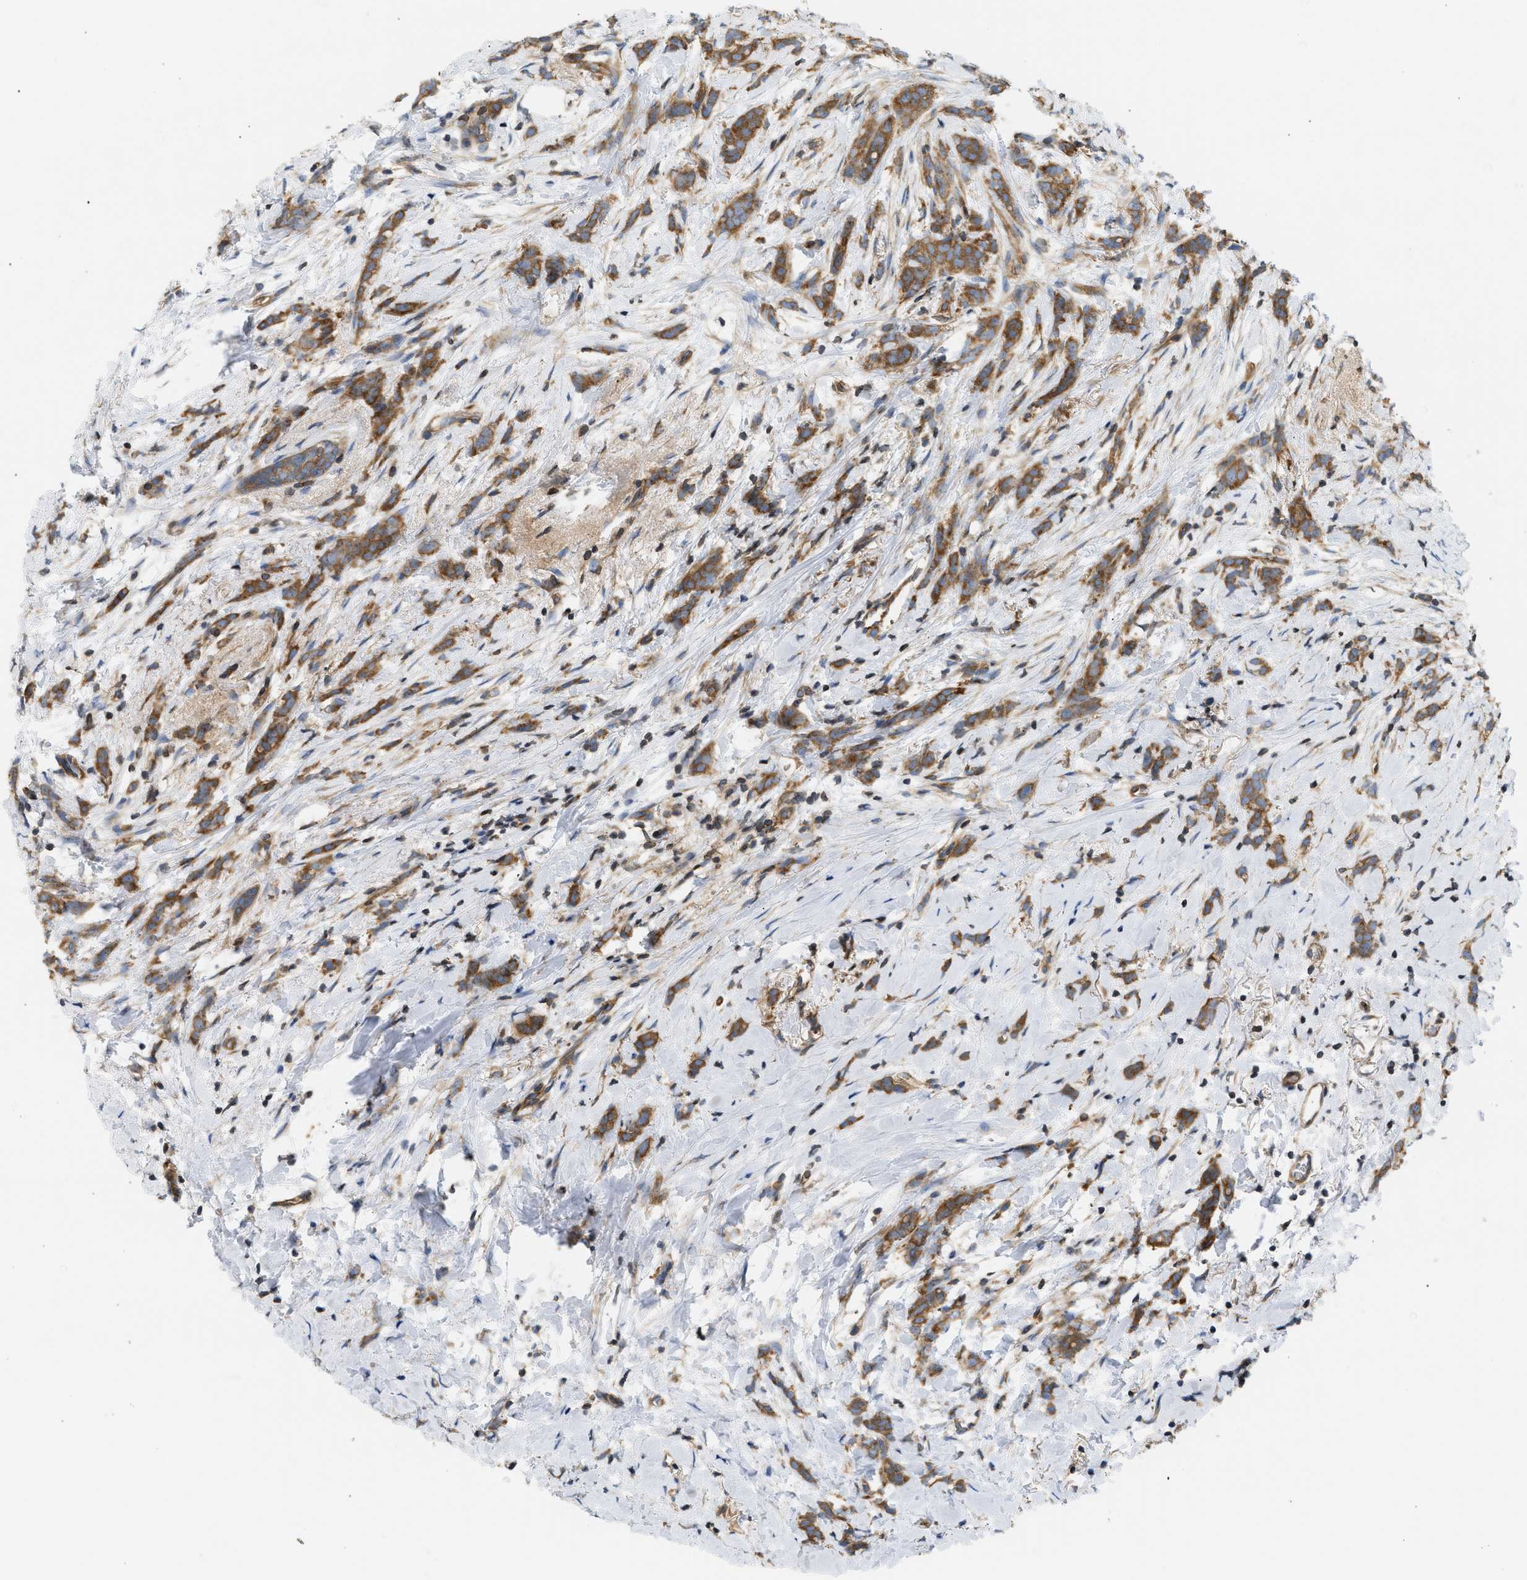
{"staining": {"intensity": "moderate", "quantity": ">75%", "location": "cytoplasmic/membranous"}, "tissue": "breast cancer", "cell_type": "Tumor cells", "image_type": "cancer", "snomed": [{"axis": "morphology", "description": "Lobular carcinoma, in situ"}, {"axis": "morphology", "description": "Lobular carcinoma"}, {"axis": "topography", "description": "Breast"}], "caption": "A medium amount of moderate cytoplasmic/membranous expression is present in about >75% of tumor cells in breast cancer (lobular carcinoma in situ) tissue.", "gene": "STRN", "patient": {"sex": "female", "age": 41}}